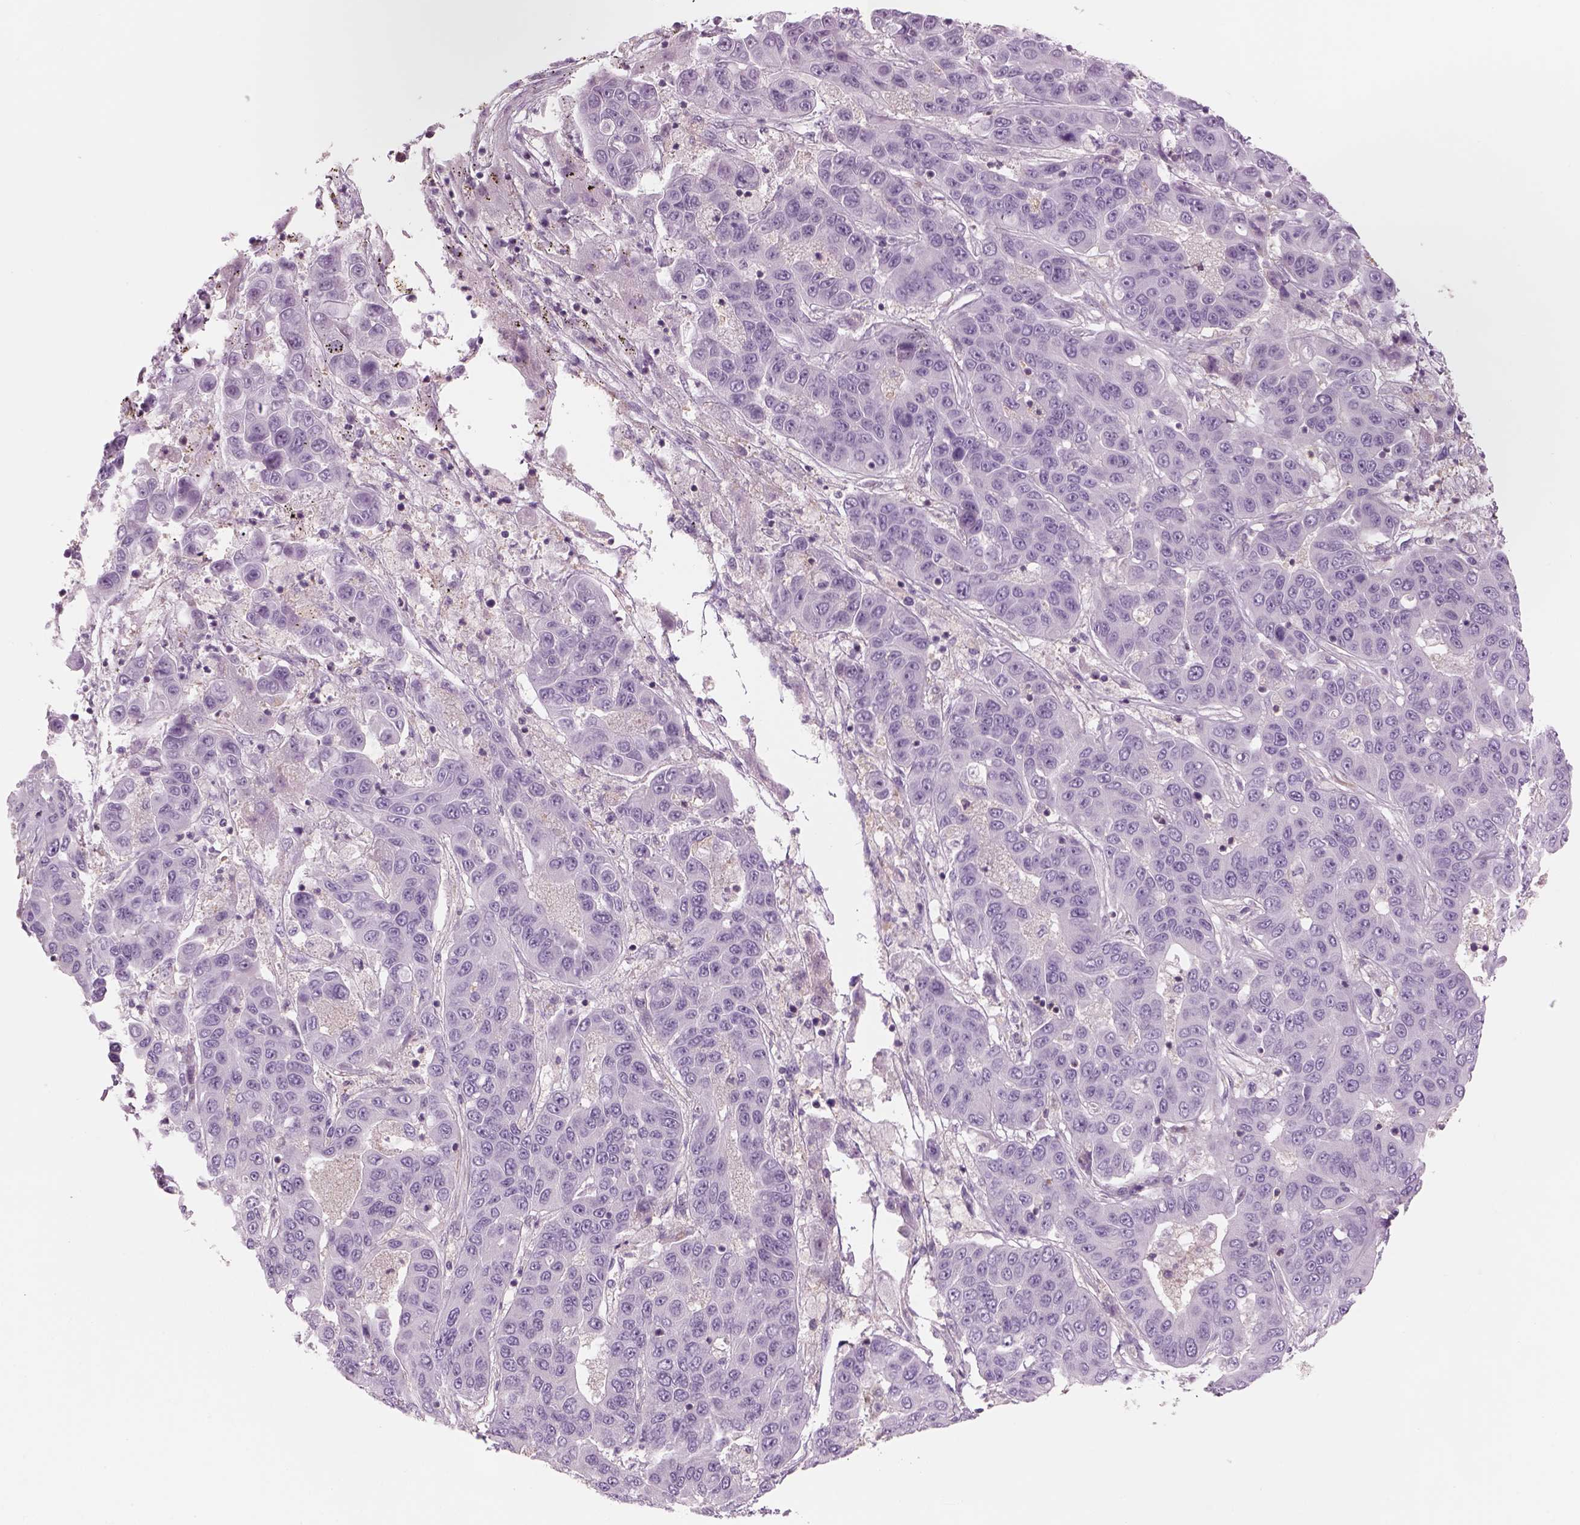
{"staining": {"intensity": "negative", "quantity": "none", "location": "none"}, "tissue": "liver cancer", "cell_type": "Tumor cells", "image_type": "cancer", "snomed": [{"axis": "morphology", "description": "Cholangiocarcinoma"}, {"axis": "topography", "description": "Liver"}], "caption": "Protein analysis of liver cholangiocarcinoma demonstrates no significant staining in tumor cells.", "gene": "SLC1A7", "patient": {"sex": "female", "age": 52}}